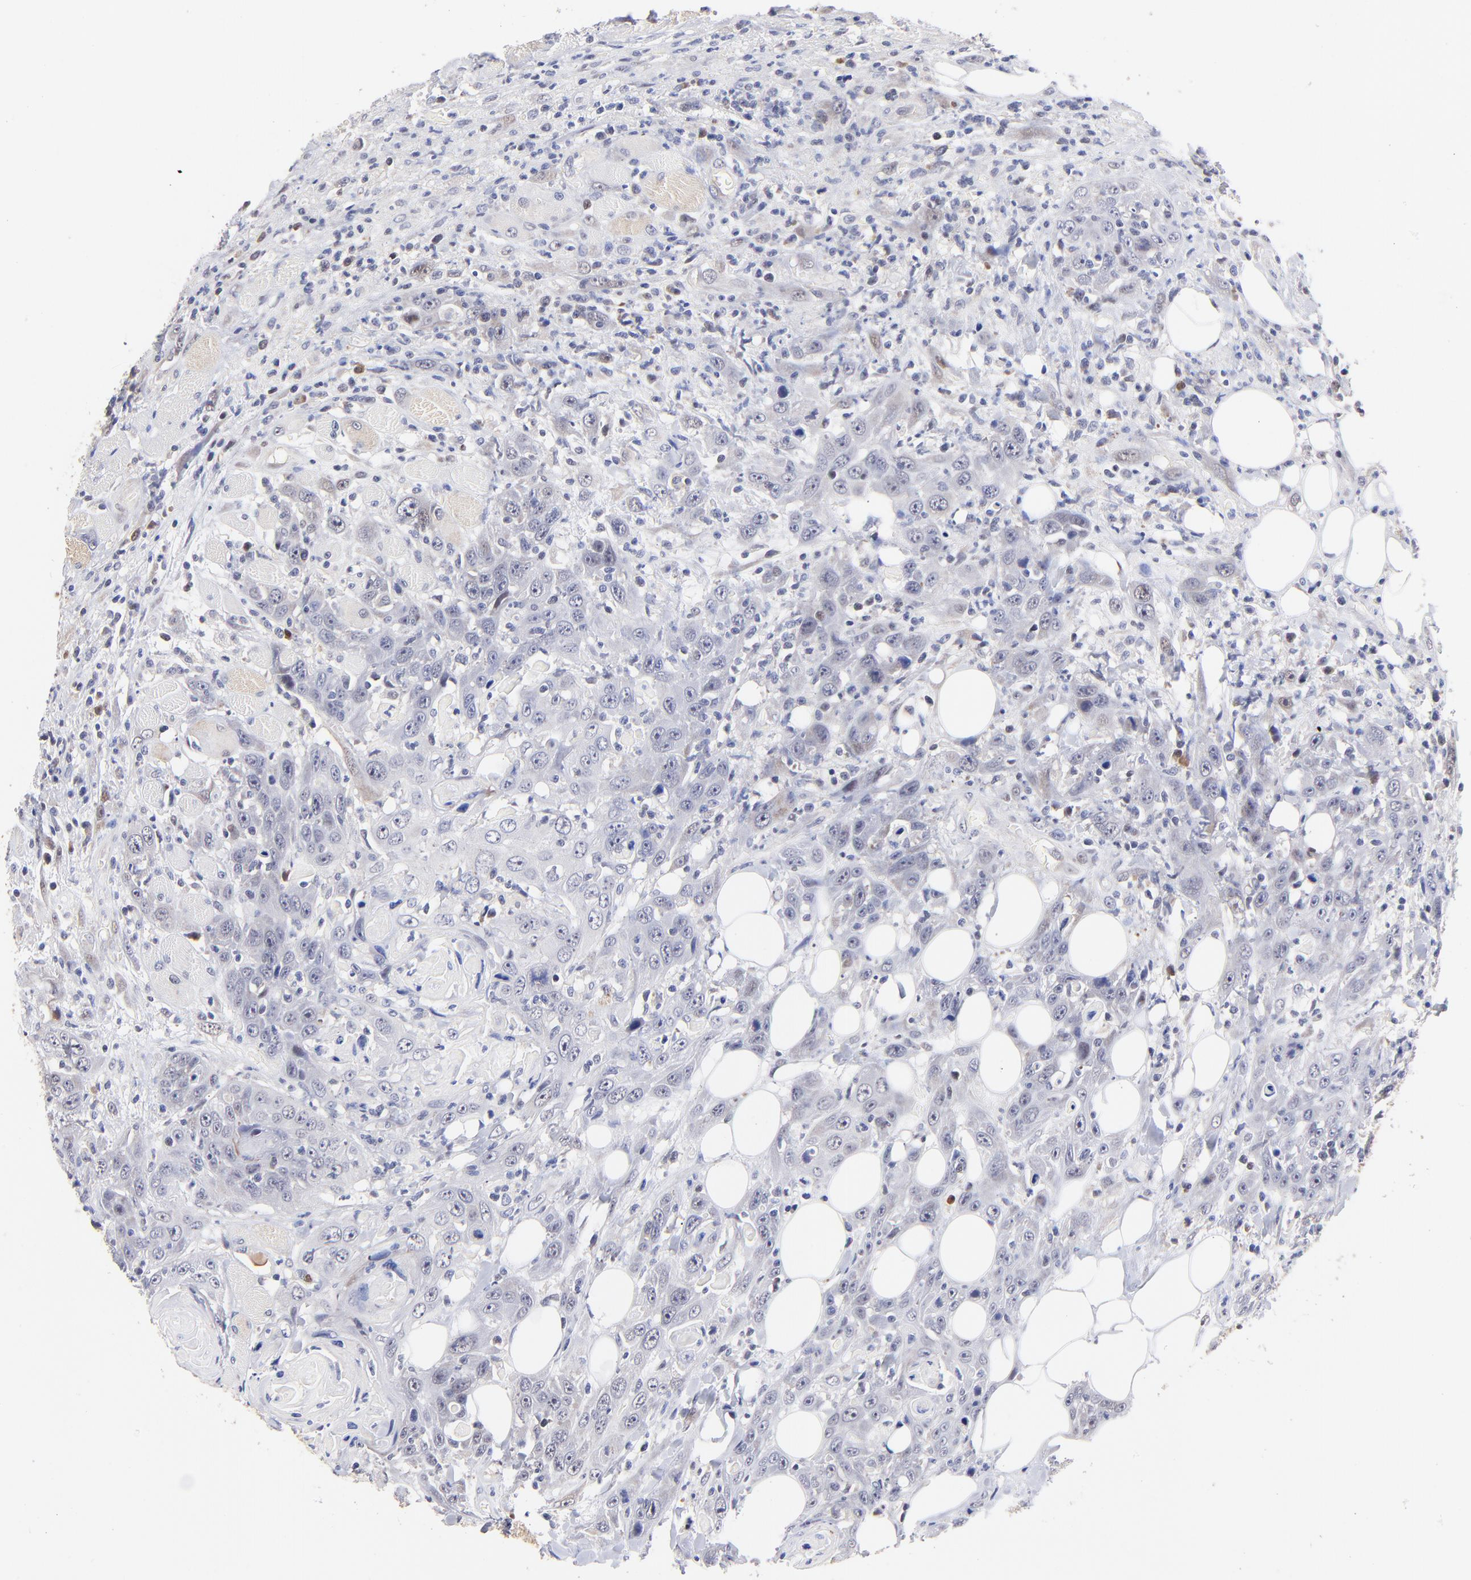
{"staining": {"intensity": "weak", "quantity": "<25%", "location": "nuclear"}, "tissue": "head and neck cancer", "cell_type": "Tumor cells", "image_type": "cancer", "snomed": [{"axis": "morphology", "description": "Squamous cell carcinoma, NOS"}, {"axis": "topography", "description": "Head-Neck"}], "caption": "DAB immunohistochemical staining of human head and neck cancer (squamous cell carcinoma) demonstrates no significant staining in tumor cells.", "gene": "ZNF155", "patient": {"sex": "female", "age": 84}}